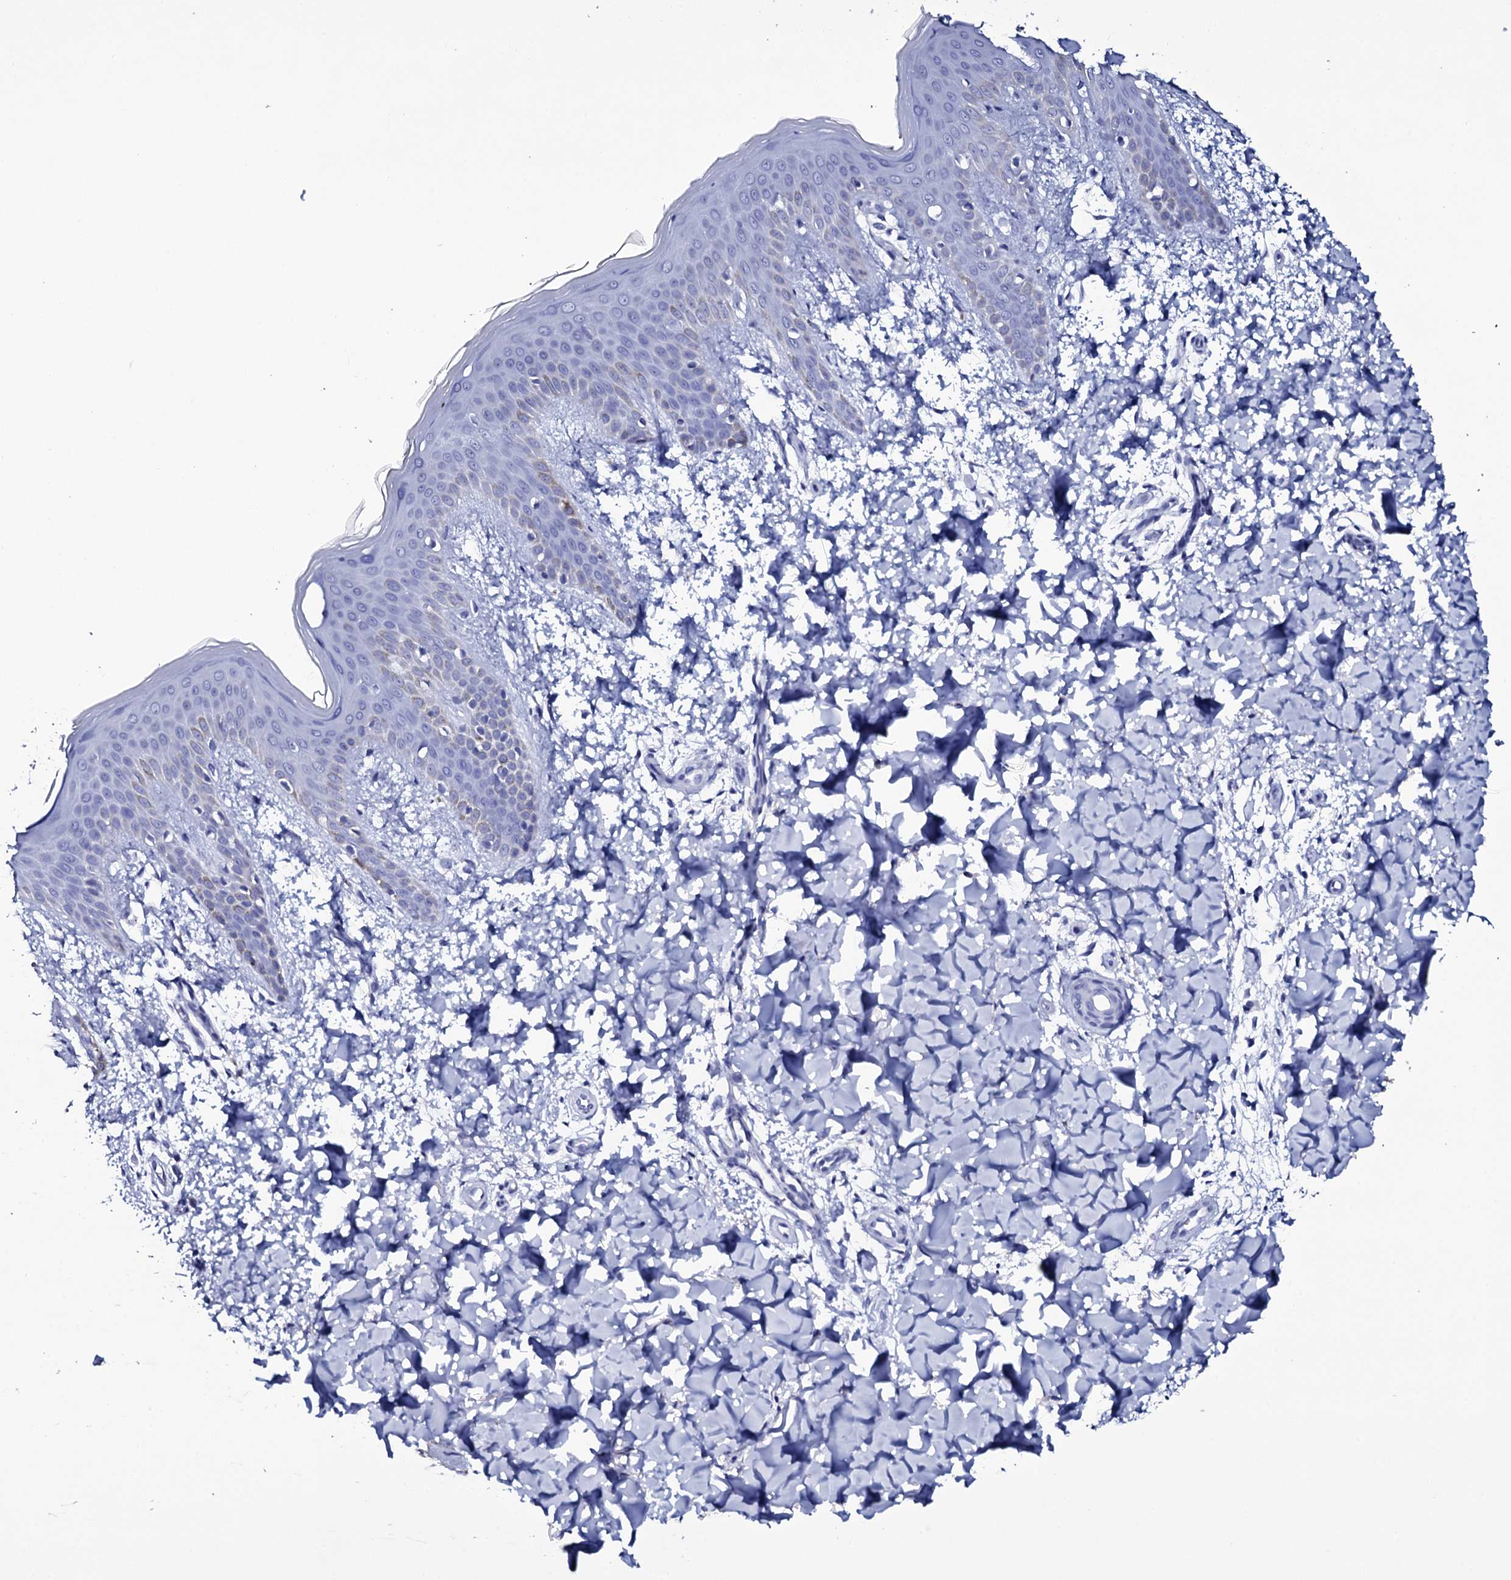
{"staining": {"intensity": "negative", "quantity": "none", "location": "none"}, "tissue": "skin", "cell_type": "Fibroblasts", "image_type": "normal", "snomed": [{"axis": "morphology", "description": "Normal tissue, NOS"}, {"axis": "topography", "description": "Skin"}], "caption": "A high-resolution micrograph shows IHC staining of benign skin, which demonstrates no significant expression in fibroblasts.", "gene": "ITPRID2", "patient": {"sex": "male", "age": 36}}